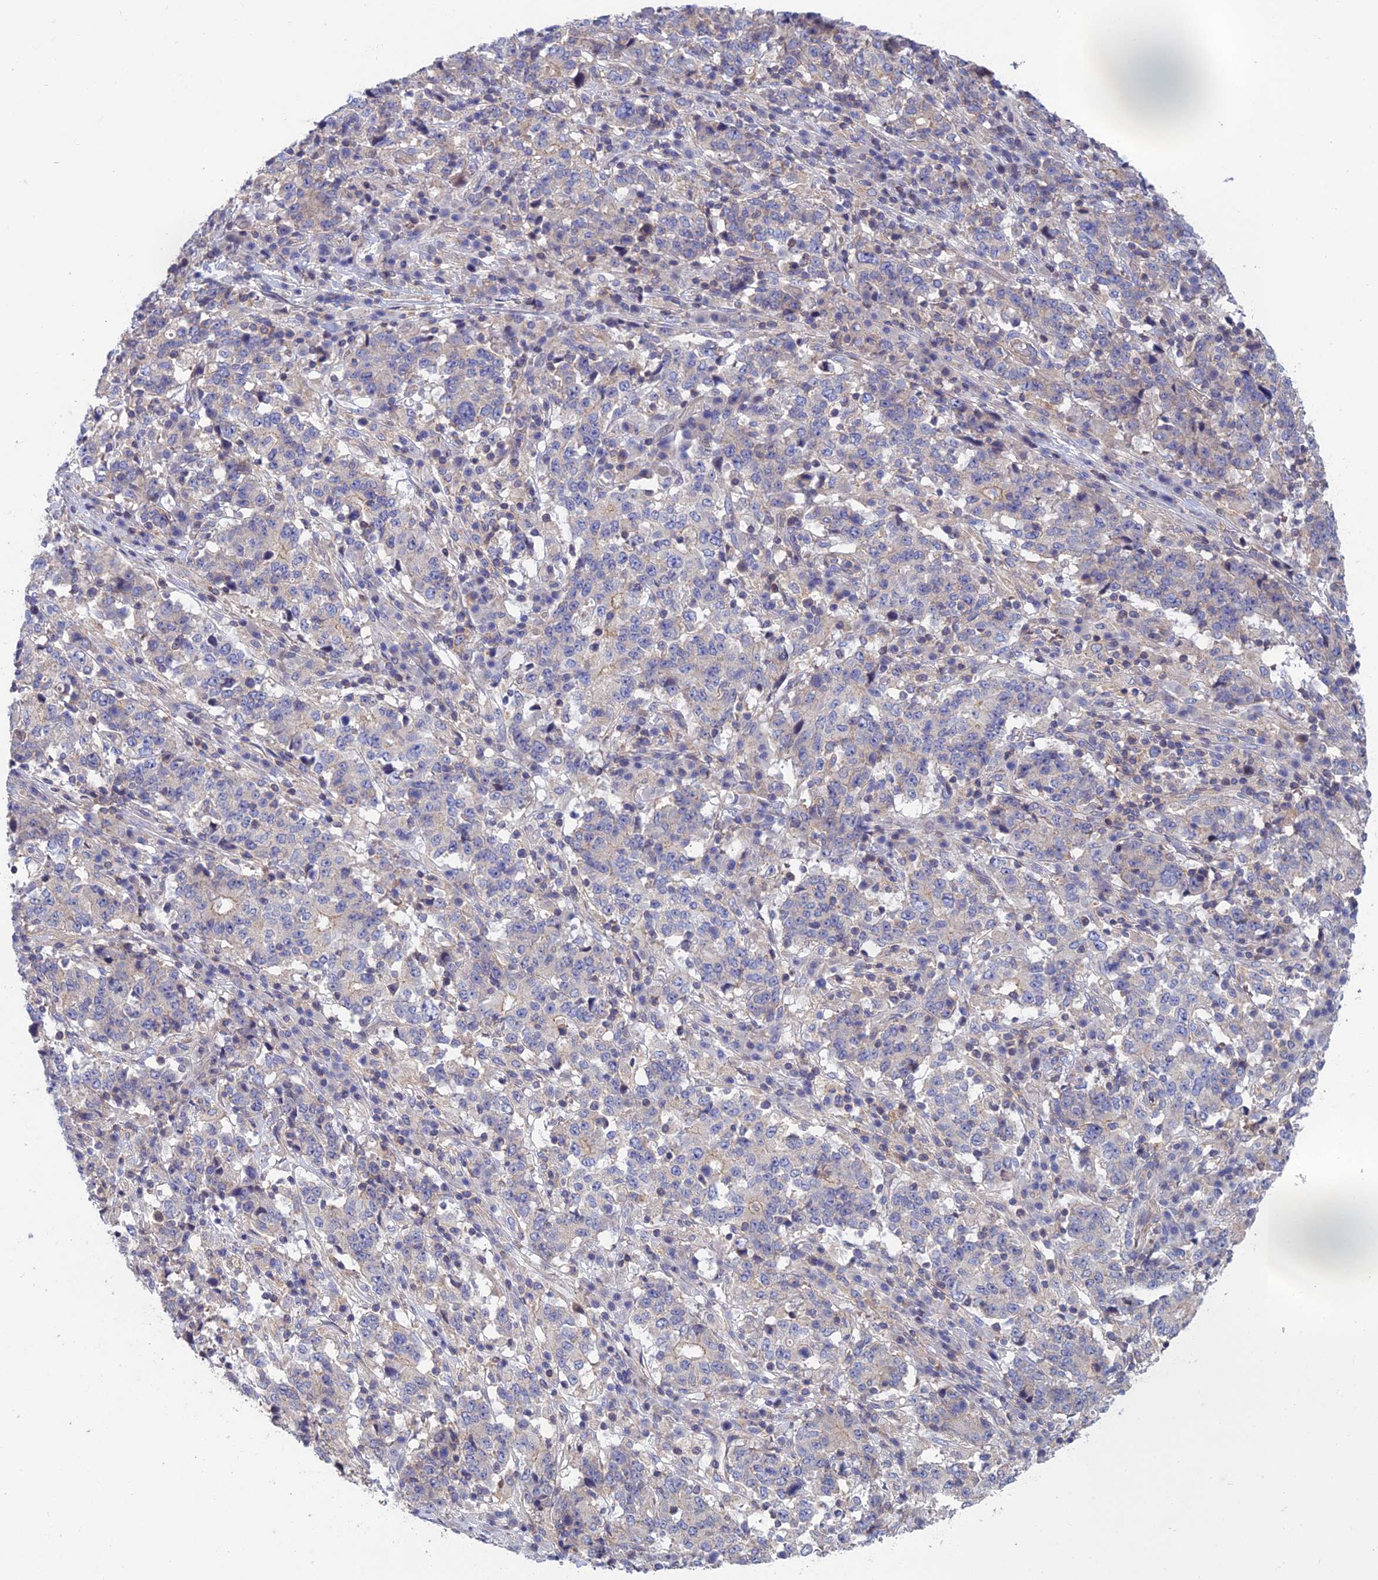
{"staining": {"intensity": "negative", "quantity": "none", "location": "none"}, "tissue": "stomach cancer", "cell_type": "Tumor cells", "image_type": "cancer", "snomed": [{"axis": "morphology", "description": "Adenocarcinoma, NOS"}, {"axis": "topography", "description": "Stomach"}], "caption": "Histopathology image shows no protein staining in tumor cells of stomach adenocarcinoma tissue.", "gene": "USP37", "patient": {"sex": "male", "age": 59}}